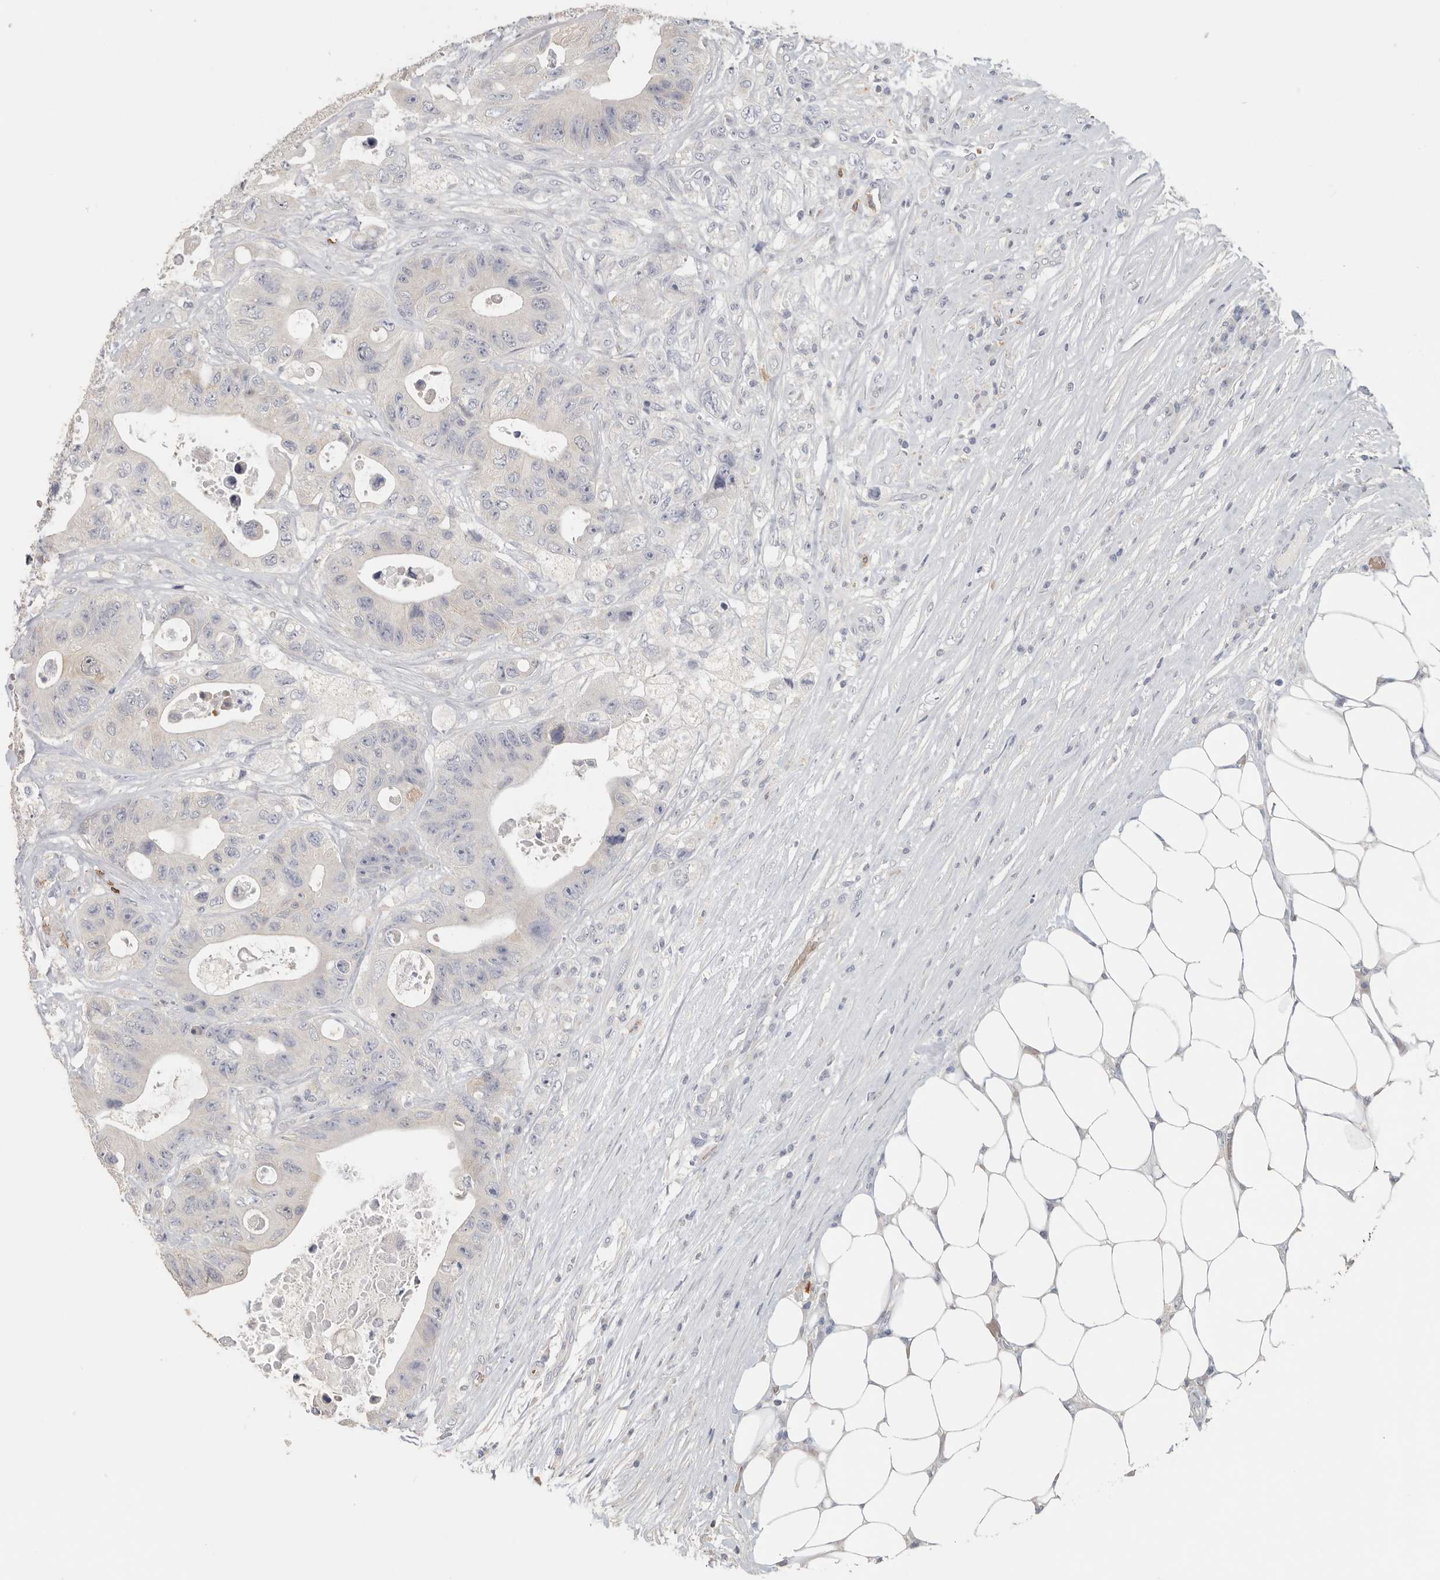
{"staining": {"intensity": "negative", "quantity": "none", "location": "none"}, "tissue": "colorectal cancer", "cell_type": "Tumor cells", "image_type": "cancer", "snomed": [{"axis": "morphology", "description": "Adenocarcinoma, NOS"}, {"axis": "topography", "description": "Colon"}], "caption": "Immunohistochemistry photomicrograph of colorectal cancer stained for a protein (brown), which reveals no expression in tumor cells.", "gene": "DNAJC11", "patient": {"sex": "female", "age": 46}}